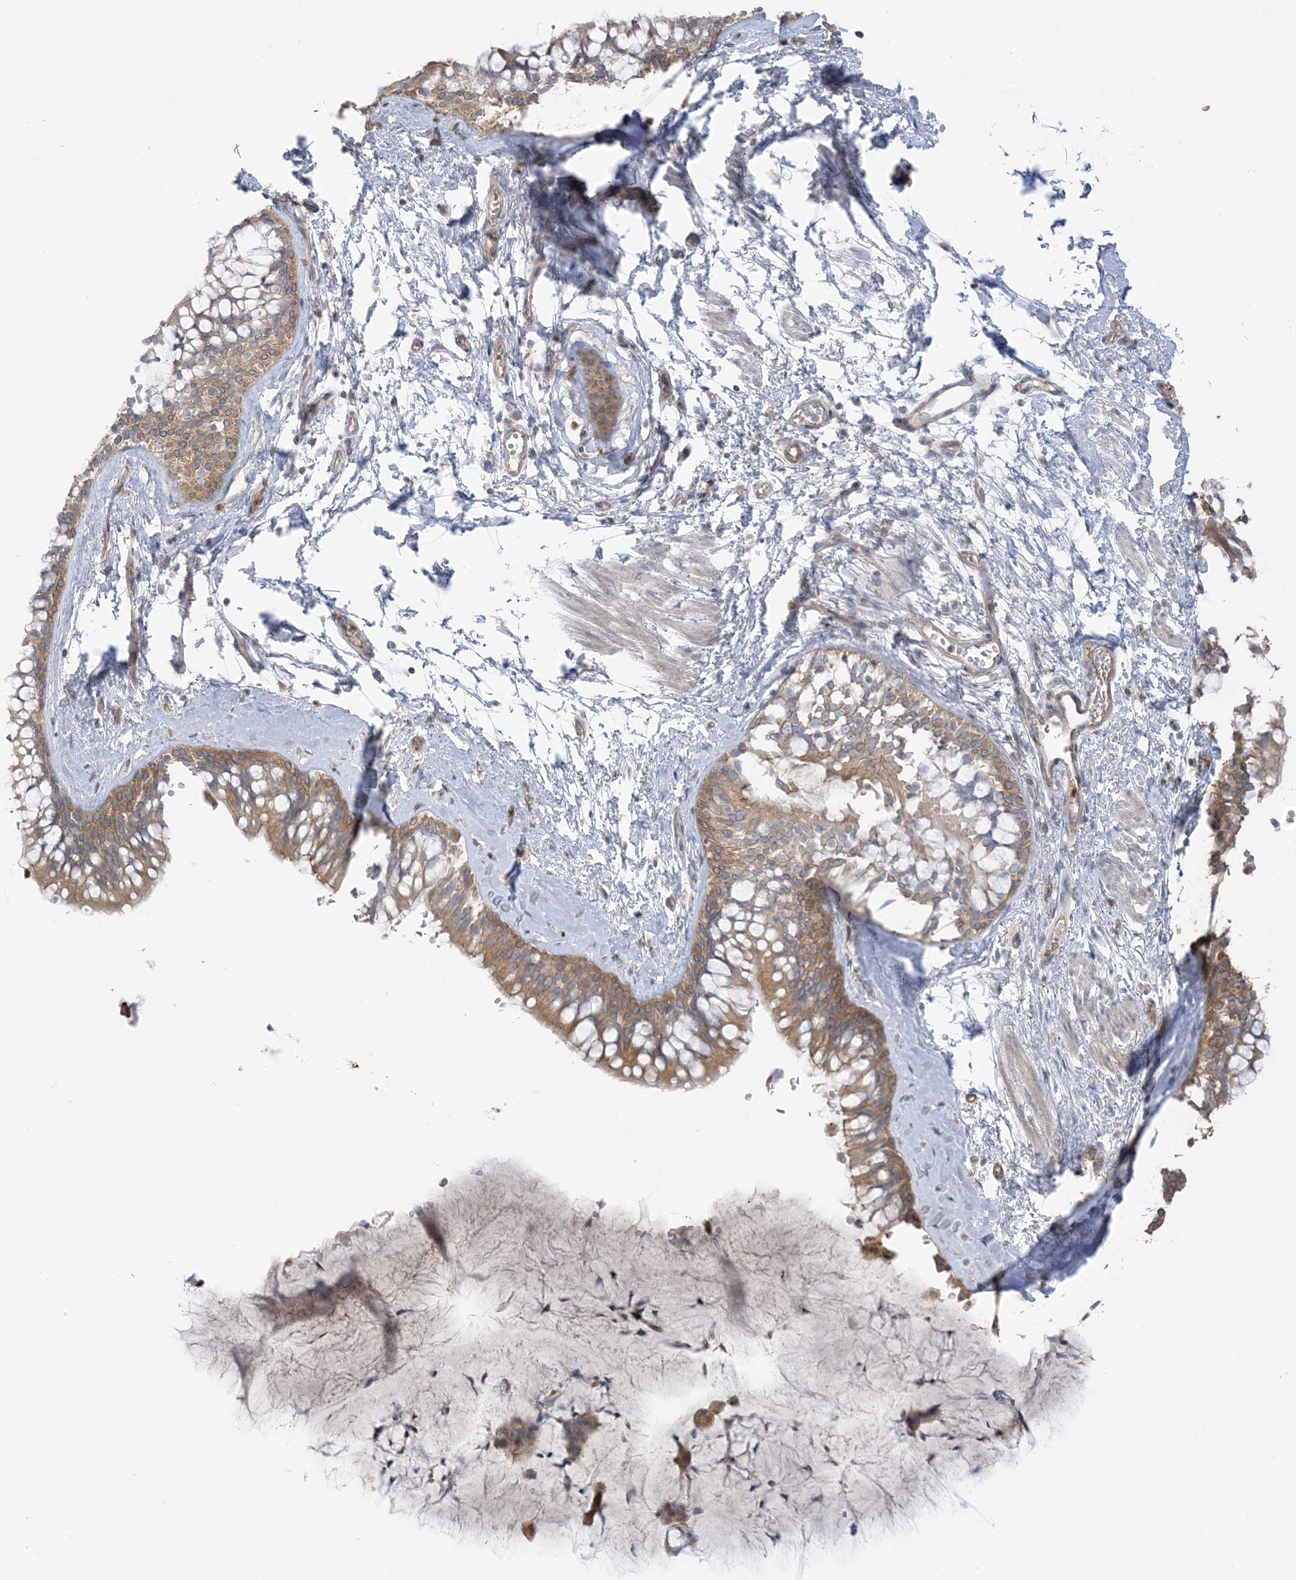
{"staining": {"intensity": "moderate", "quantity": ">75%", "location": "cytoplasmic/membranous"}, "tissue": "bronchus", "cell_type": "Respiratory epithelial cells", "image_type": "normal", "snomed": [{"axis": "morphology", "description": "Normal tissue, NOS"}, {"axis": "morphology", "description": "Inflammation, NOS"}, {"axis": "topography", "description": "Cartilage tissue"}, {"axis": "topography", "description": "Bronchus"}, {"axis": "topography", "description": "Lung"}], "caption": "Respiratory epithelial cells show moderate cytoplasmic/membranous expression in about >75% of cells in benign bronchus.", "gene": "ICMT", "patient": {"sex": "female", "age": 64}}